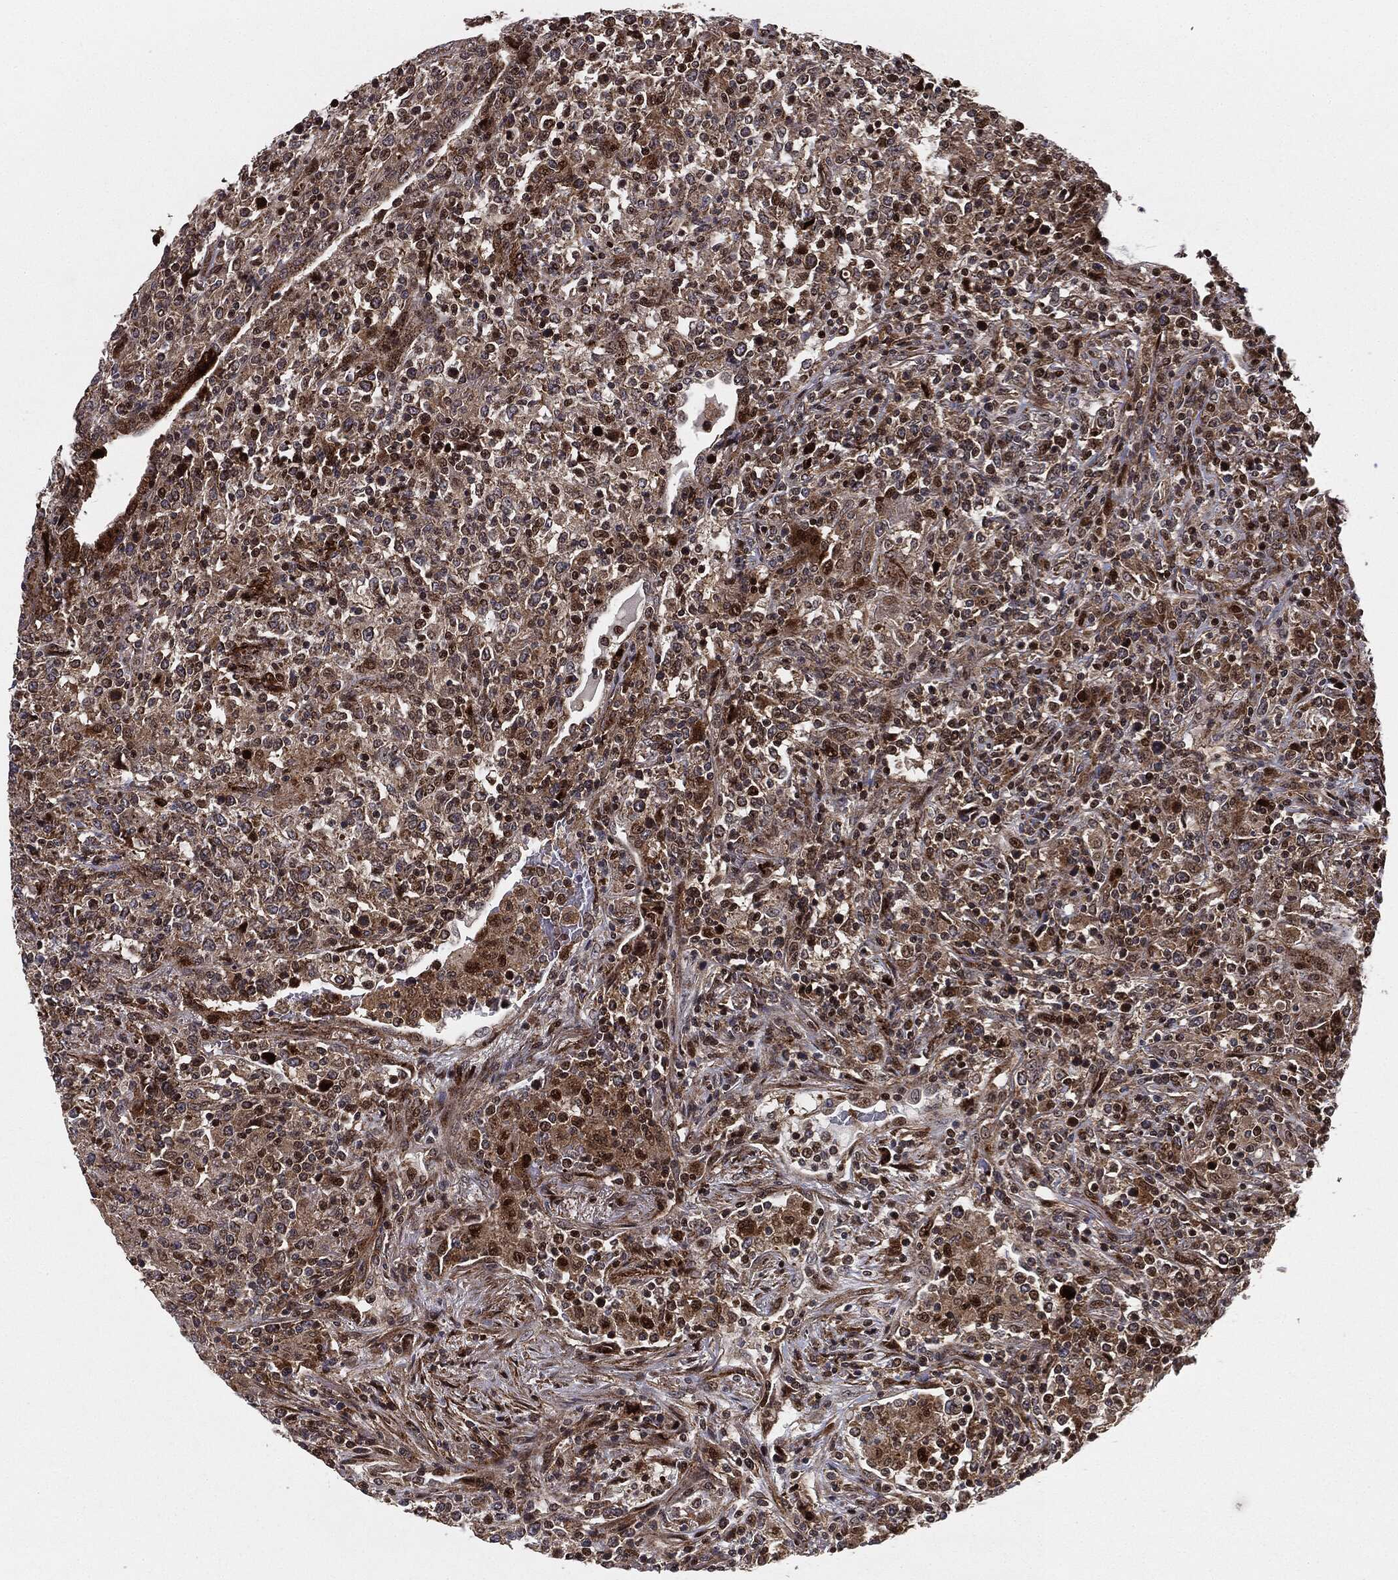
{"staining": {"intensity": "moderate", "quantity": "<25%", "location": "cytoplasmic/membranous,nuclear"}, "tissue": "lymphoma", "cell_type": "Tumor cells", "image_type": "cancer", "snomed": [{"axis": "morphology", "description": "Malignant lymphoma, non-Hodgkin's type, High grade"}, {"axis": "topography", "description": "Lung"}], "caption": "Immunohistochemistry (IHC) histopathology image of neoplastic tissue: human malignant lymphoma, non-Hodgkin's type (high-grade) stained using immunohistochemistry (IHC) exhibits low levels of moderate protein expression localized specifically in the cytoplasmic/membranous and nuclear of tumor cells, appearing as a cytoplasmic/membranous and nuclear brown color.", "gene": "PTEN", "patient": {"sex": "male", "age": 79}}